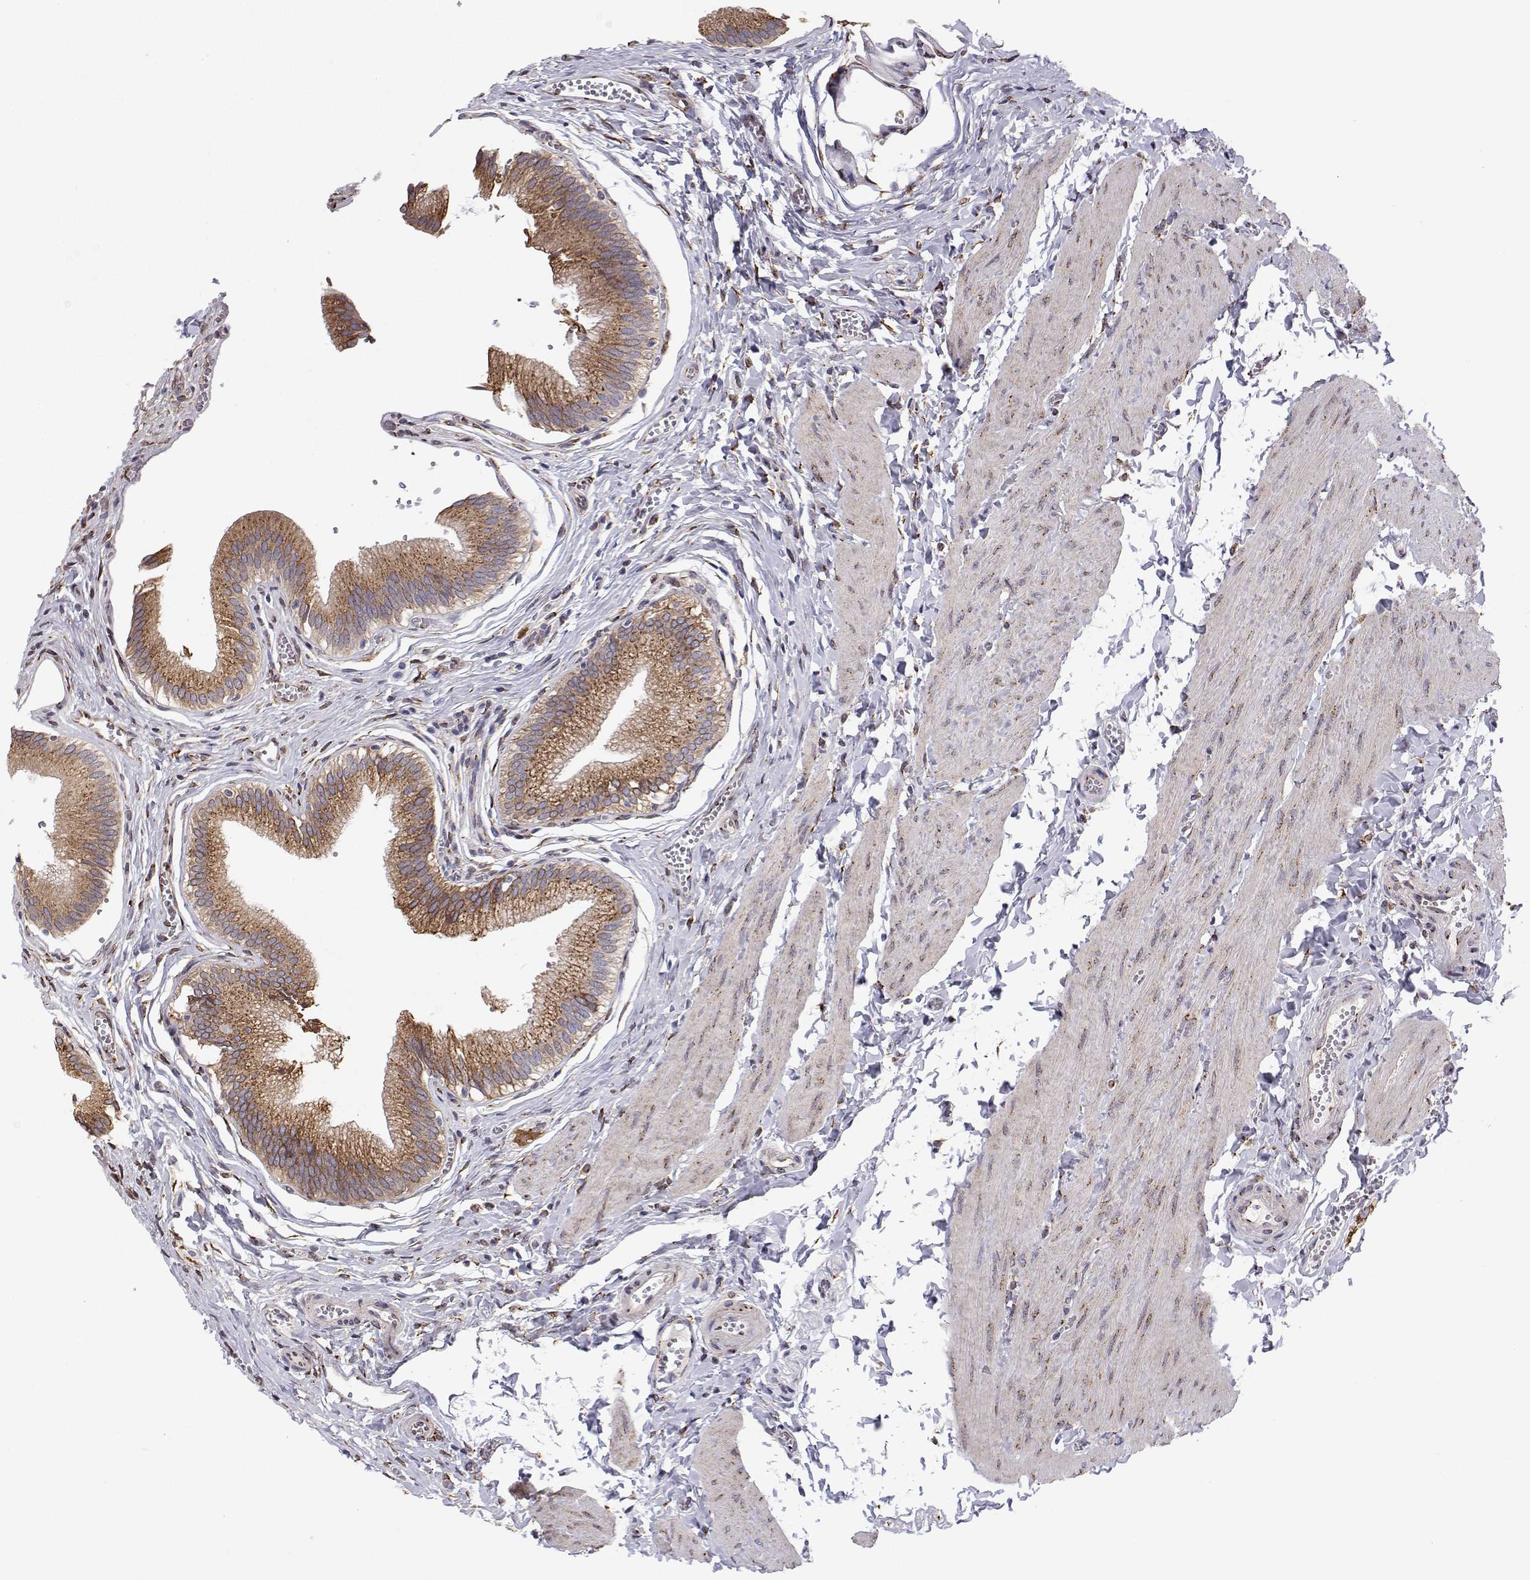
{"staining": {"intensity": "moderate", "quantity": ">75%", "location": "cytoplasmic/membranous"}, "tissue": "gallbladder", "cell_type": "Glandular cells", "image_type": "normal", "snomed": [{"axis": "morphology", "description": "Normal tissue, NOS"}, {"axis": "topography", "description": "Gallbladder"}, {"axis": "topography", "description": "Peripheral nerve tissue"}], "caption": "The immunohistochemical stain shows moderate cytoplasmic/membranous staining in glandular cells of normal gallbladder. The staining was performed using DAB (3,3'-diaminobenzidine) to visualize the protein expression in brown, while the nuclei were stained in blue with hematoxylin (Magnification: 20x).", "gene": "STARD13", "patient": {"sex": "male", "age": 17}}